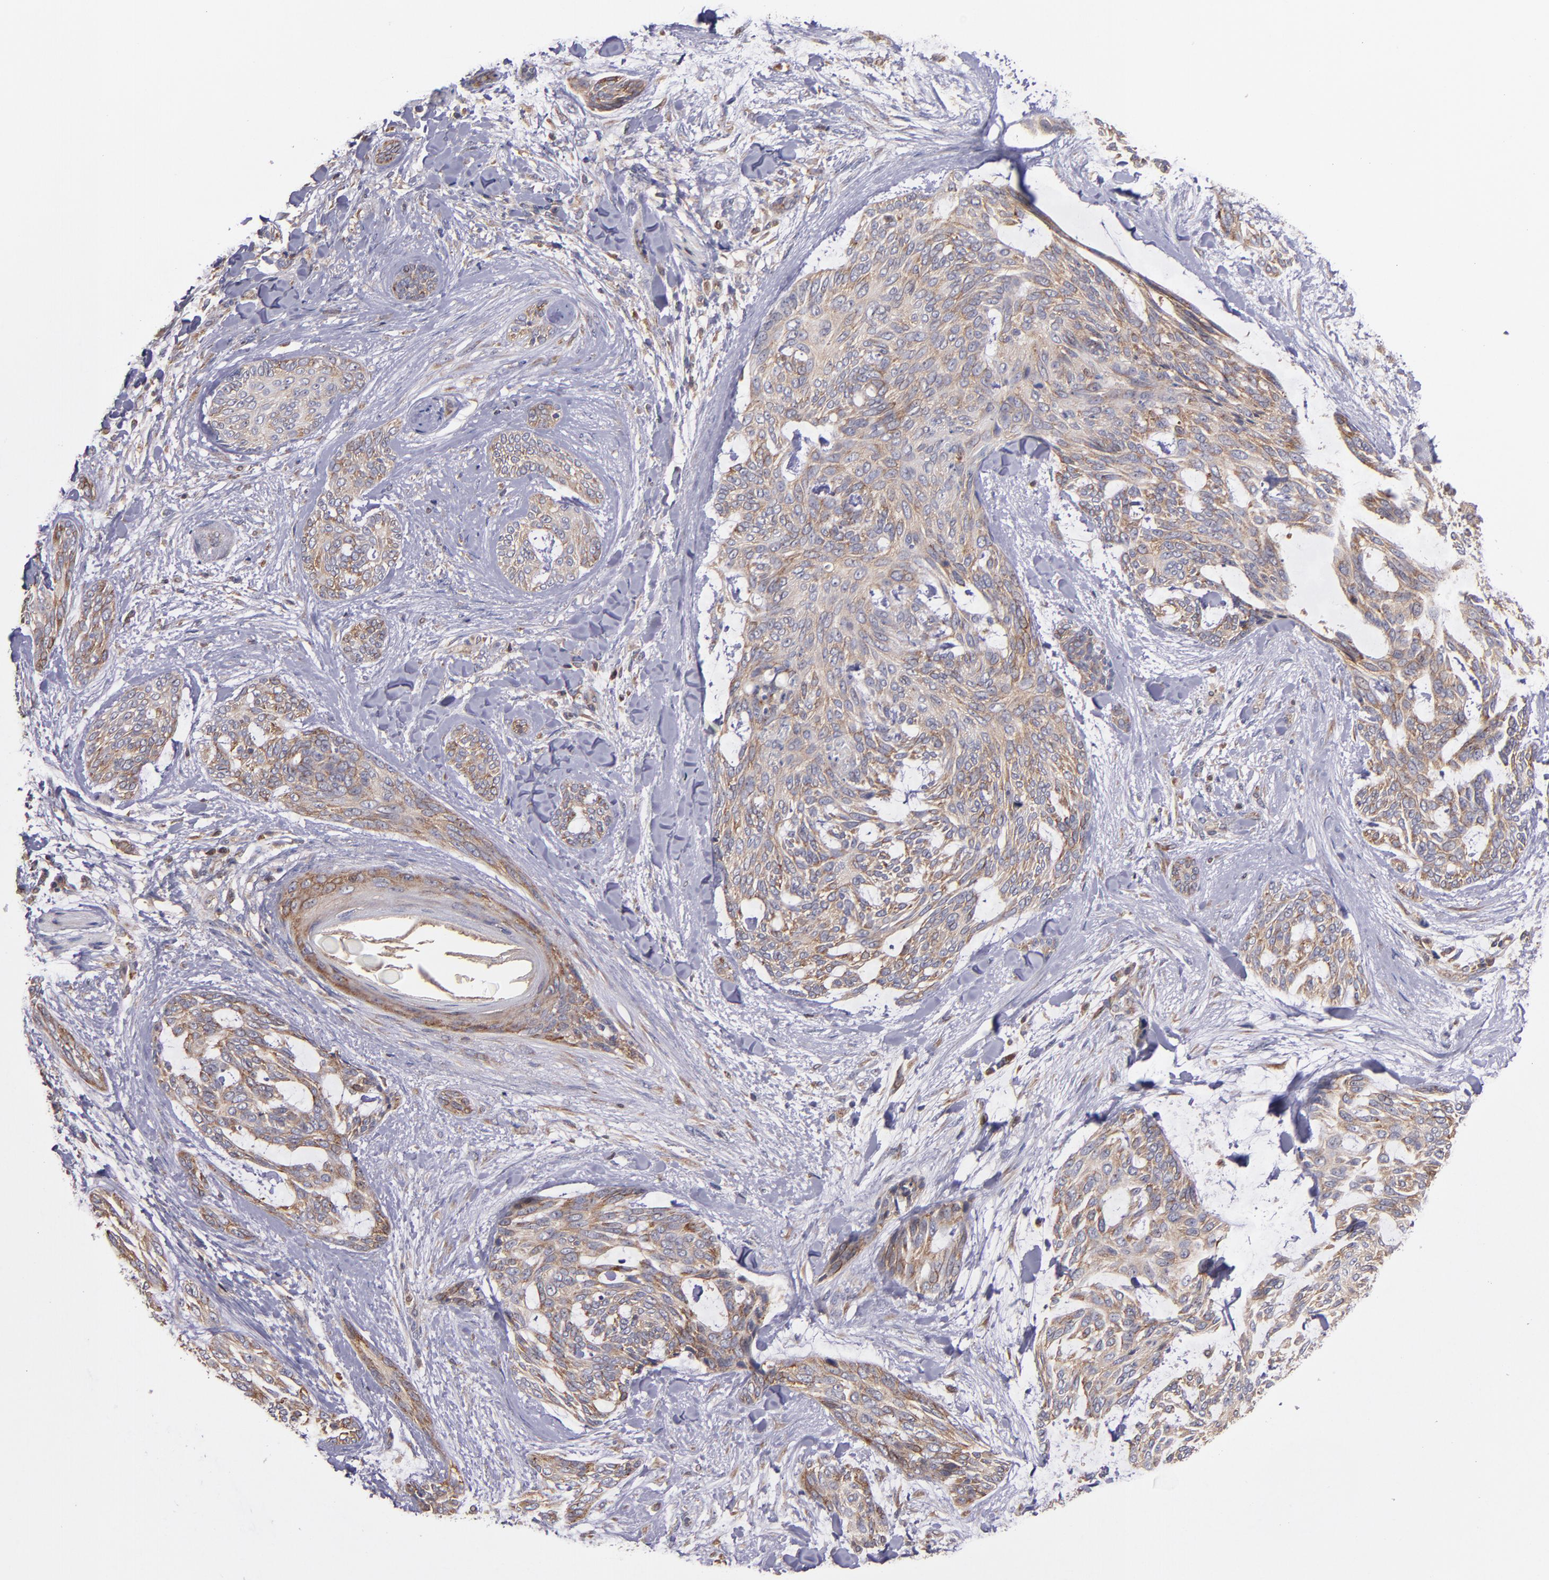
{"staining": {"intensity": "moderate", "quantity": ">75%", "location": "cytoplasmic/membranous"}, "tissue": "skin cancer", "cell_type": "Tumor cells", "image_type": "cancer", "snomed": [{"axis": "morphology", "description": "Normal tissue, NOS"}, {"axis": "morphology", "description": "Basal cell carcinoma"}, {"axis": "topography", "description": "Skin"}], "caption": "Moderate cytoplasmic/membranous expression is appreciated in about >75% of tumor cells in skin cancer.", "gene": "EIF4ENIF1", "patient": {"sex": "female", "age": 71}}